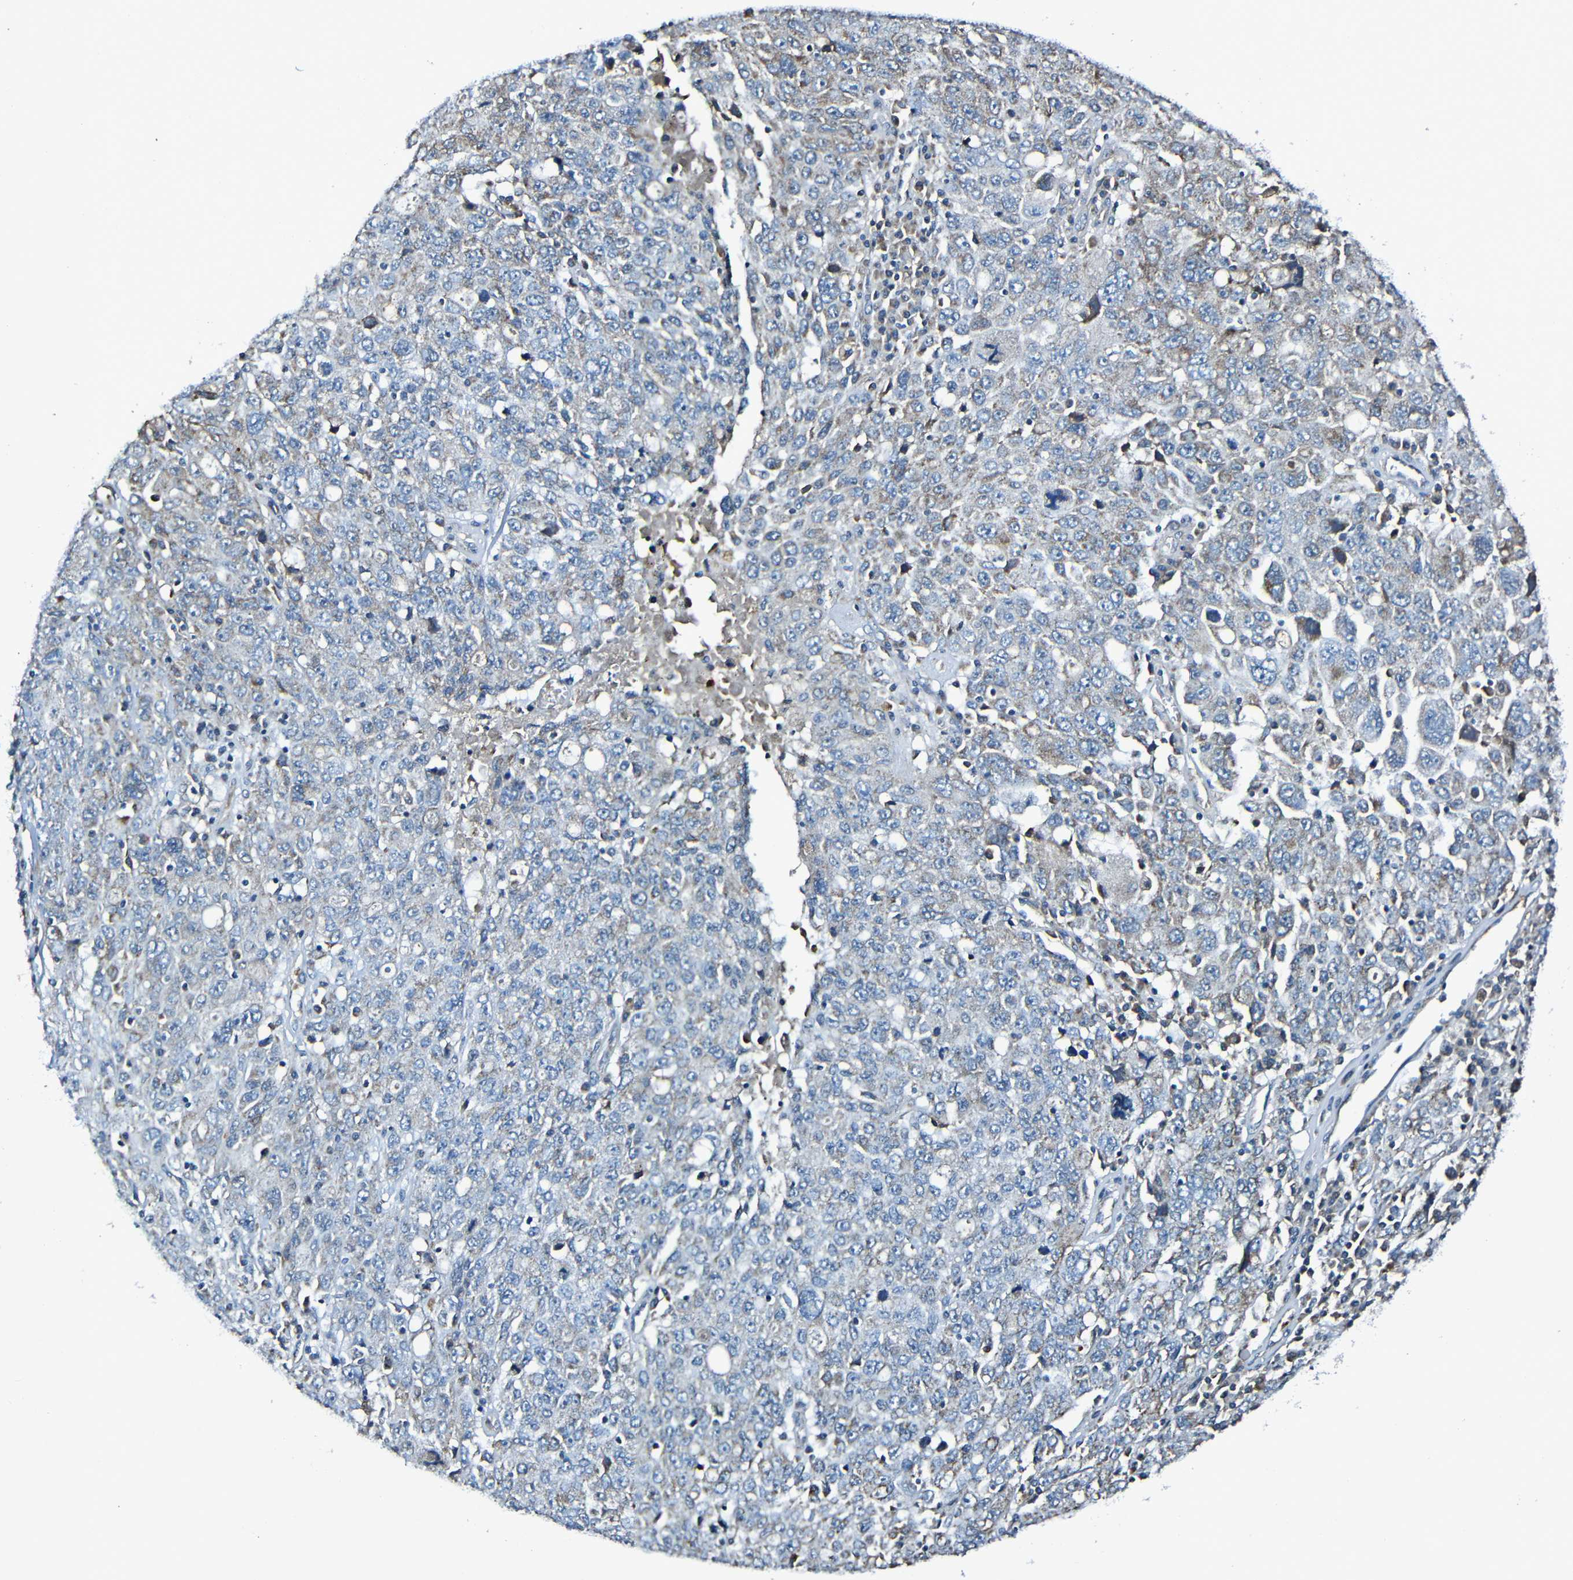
{"staining": {"intensity": "weak", "quantity": "<25%", "location": "cytoplasmic/membranous"}, "tissue": "ovarian cancer", "cell_type": "Tumor cells", "image_type": "cancer", "snomed": [{"axis": "morphology", "description": "Carcinoma, endometroid"}, {"axis": "topography", "description": "Ovary"}], "caption": "Human endometroid carcinoma (ovarian) stained for a protein using immunohistochemistry shows no expression in tumor cells.", "gene": "ADAM15", "patient": {"sex": "female", "age": 62}}